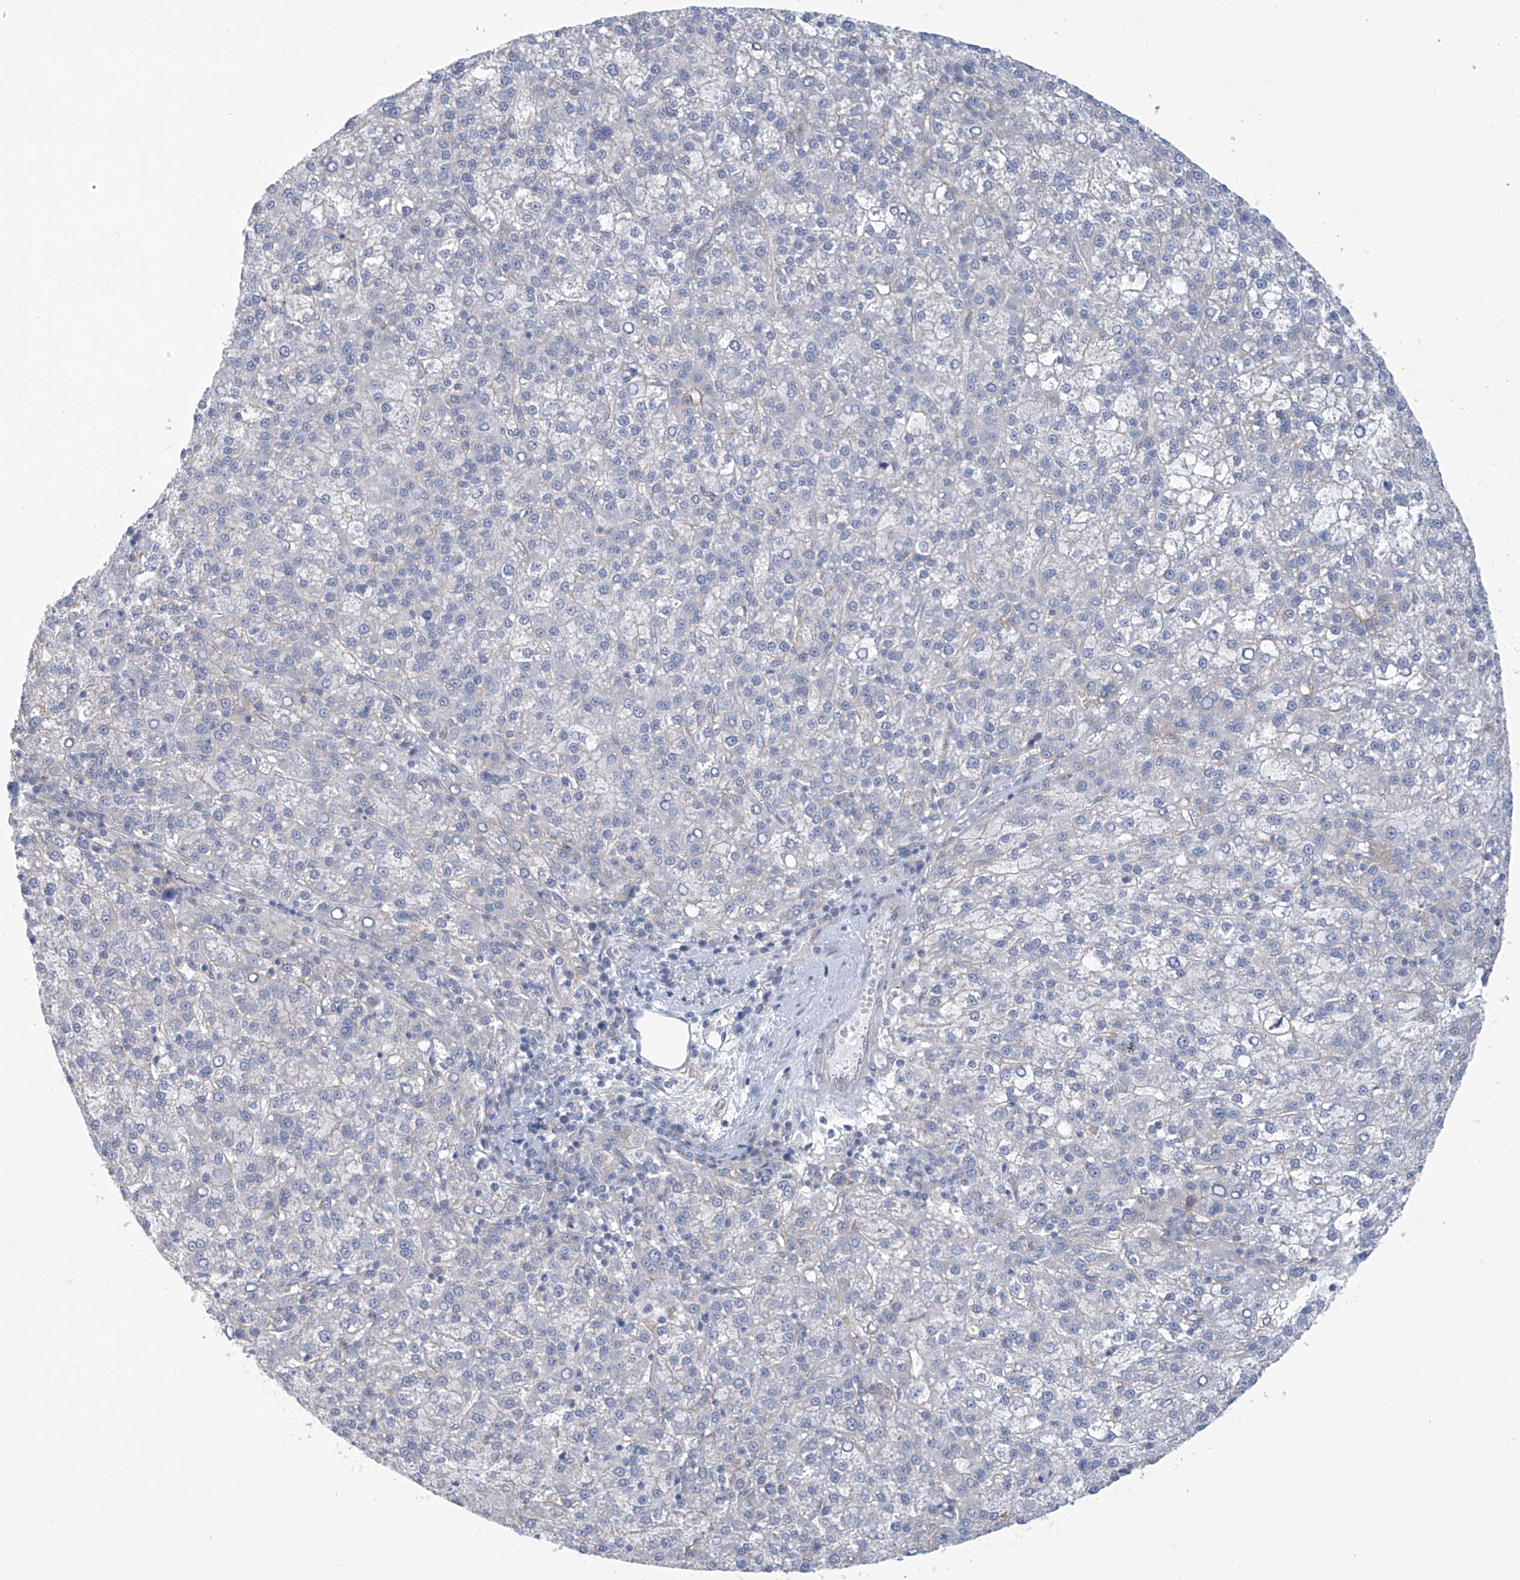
{"staining": {"intensity": "negative", "quantity": "none", "location": "none"}, "tissue": "liver cancer", "cell_type": "Tumor cells", "image_type": "cancer", "snomed": [{"axis": "morphology", "description": "Carcinoma, Hepatocellular, NOS"}, {"axis": "topography", "description": "Liver"}], "caption": "Tumor cells show no significant protein staining in liver cancer.", "gene": "ABHD13", "patient": {"sex": "female", "age": 58}}